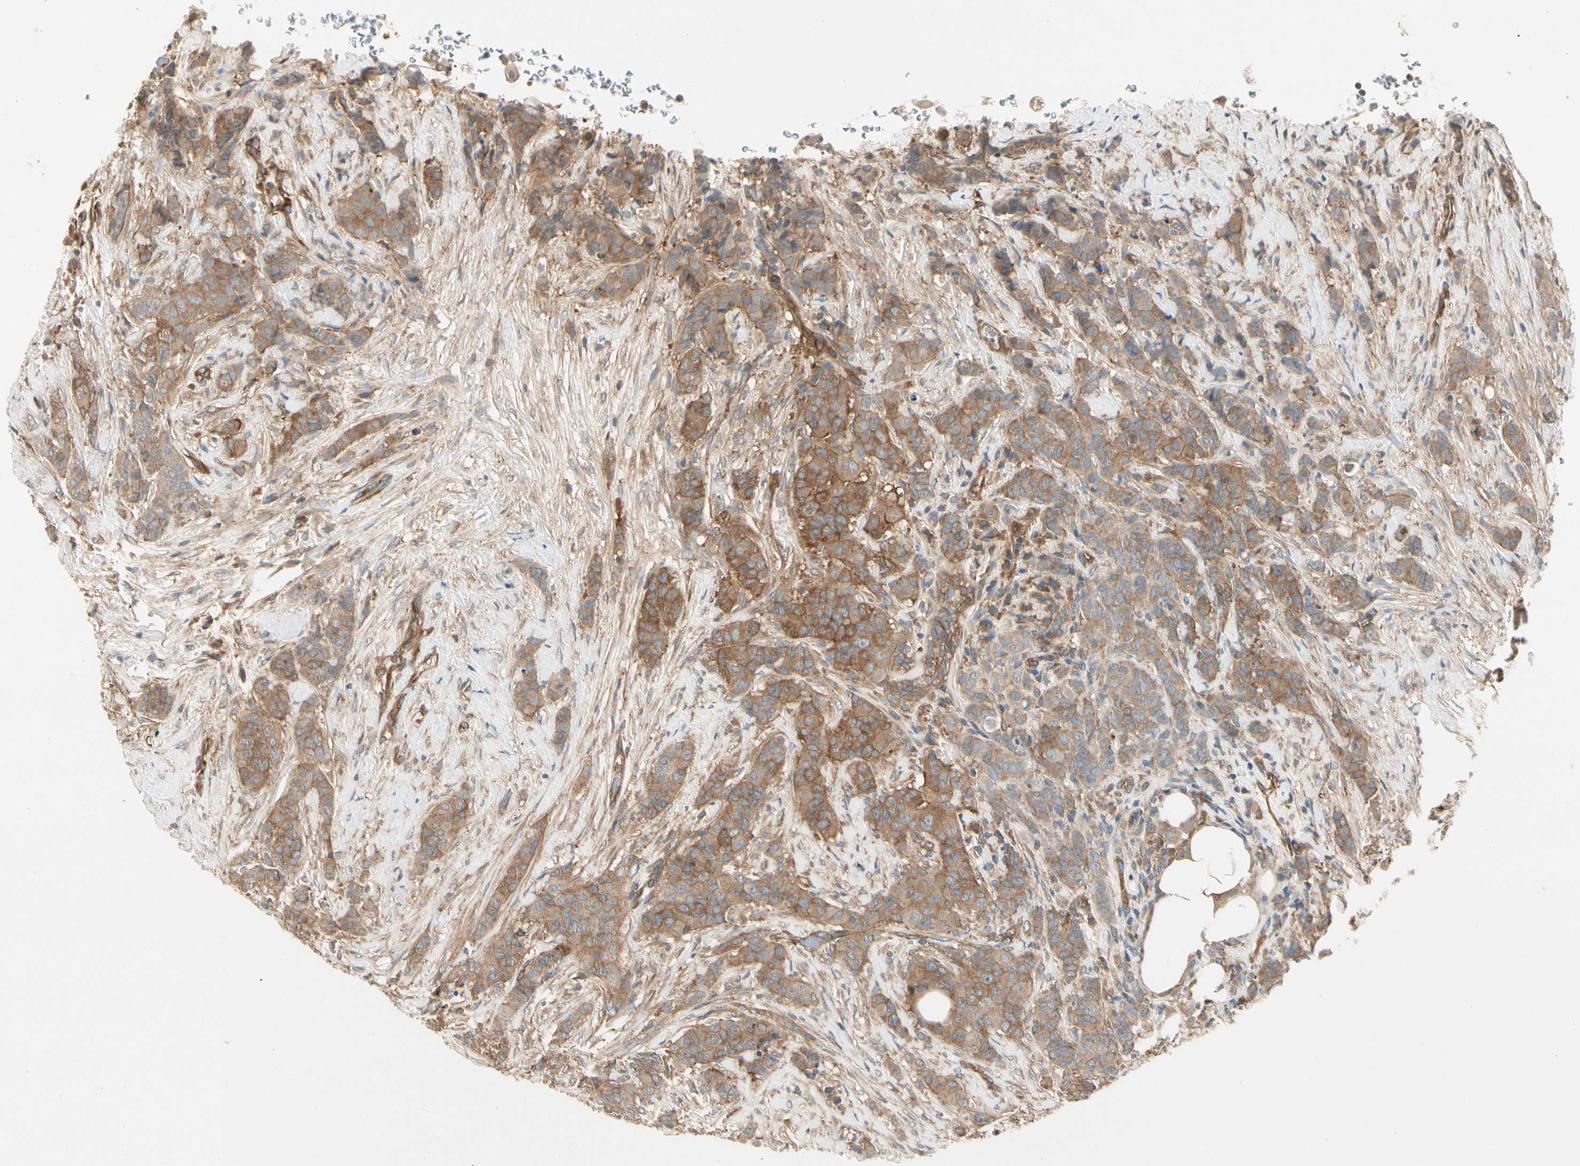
{"staining": {"intensity": "moderate", "quantity": ">75%", "location": "cytoplasmic/membranous"}, "tissue": "breast cancer", "cell_type": "Tumor cells", "image_type": "cancer", "snomed": [{"axis": "morphology", "description": "Duct carcinoma"}, {"axis": "topography", "description": "Breast"}], "caption": "Immunohistochemical staining of human invasive ductal carcinoma (breast) shows medium levels of moderate cytoplasmic/membranous protein staining in approximately >75% of tumor cells.", "gene": "ROCK2", "patient": {"sex": "female", "age": 40}}